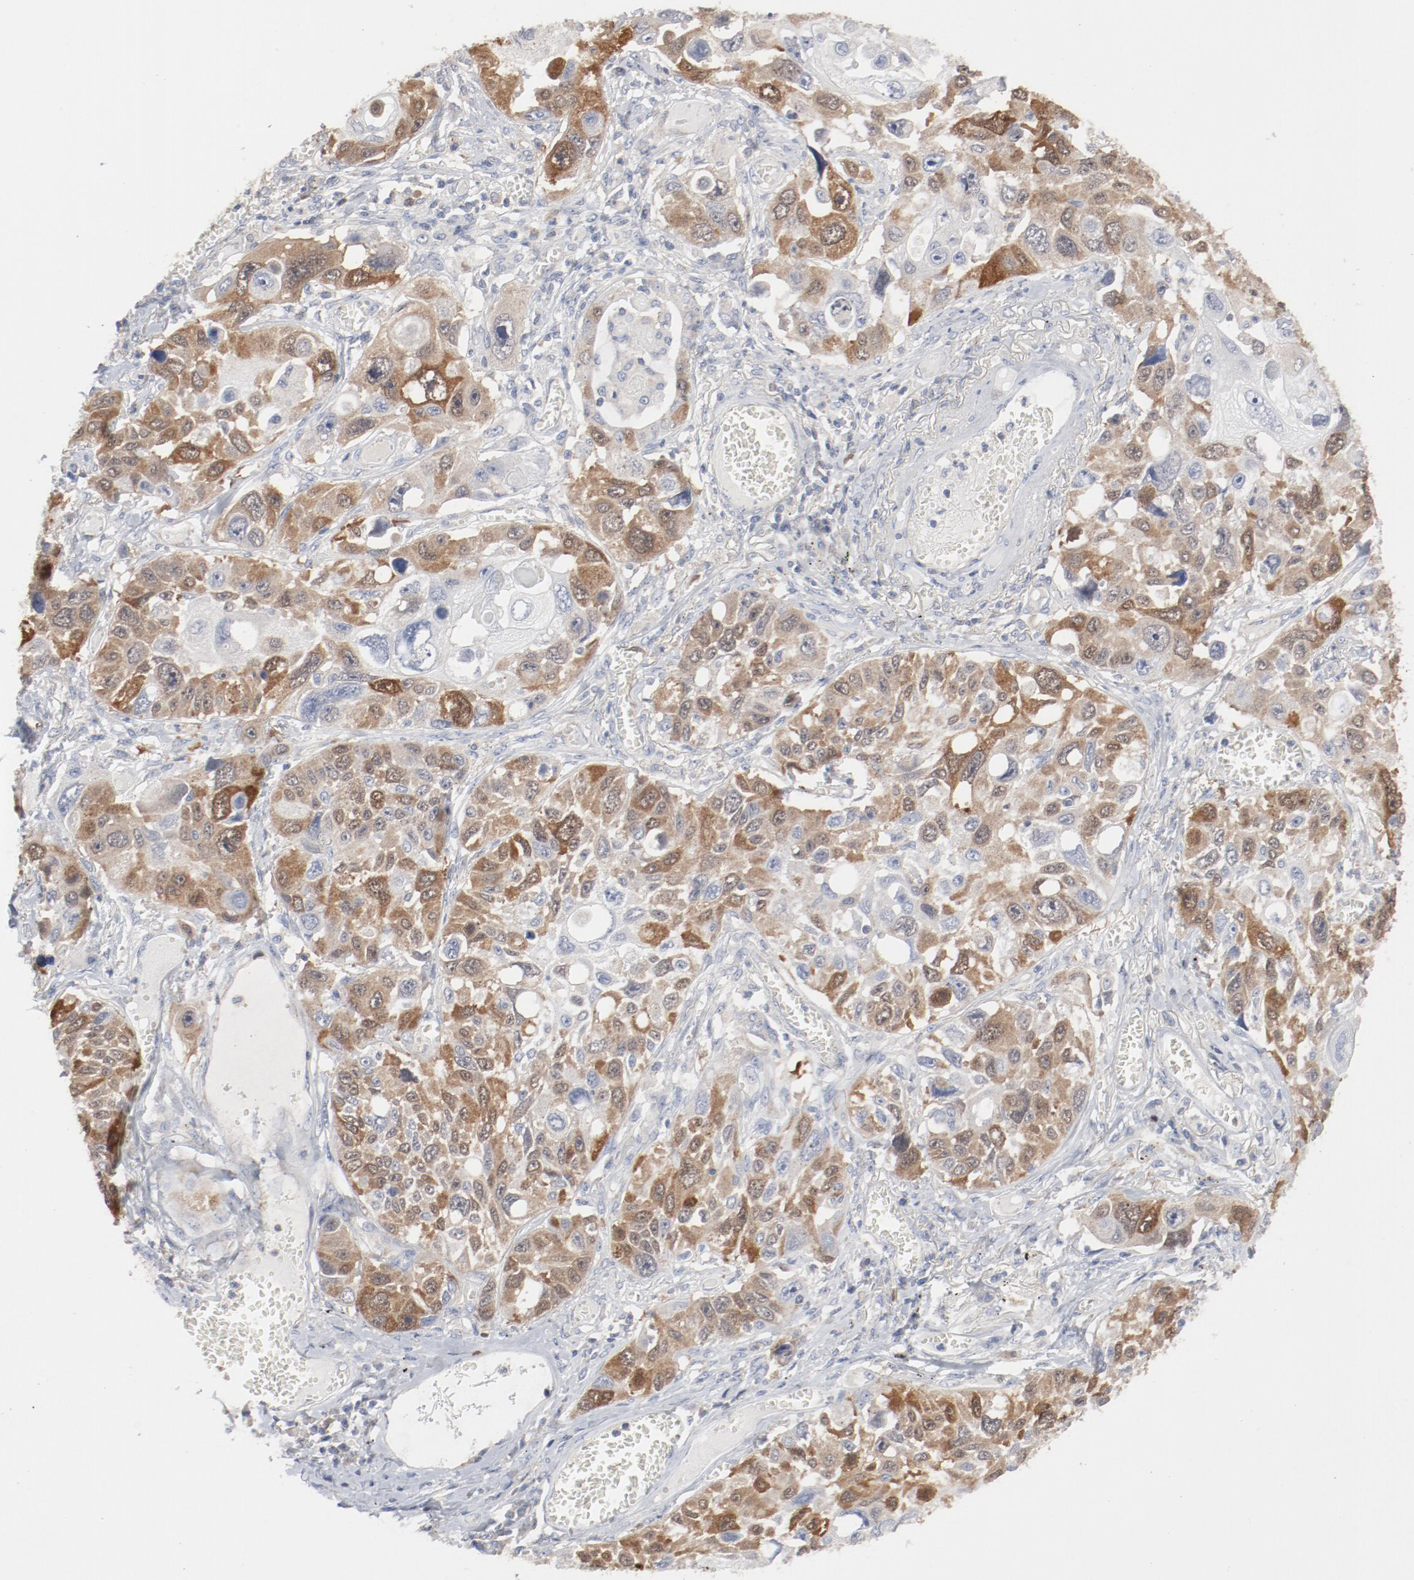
{"staining": {"intensity": "moderate", "quantity": ">75%", "location": "cytoplasmic/membranous,nuclear"}, "tissue": "lung cancer", "cell_type": "Tumor cells", "image_type": "cancer", "snomed": [{"axis": "morphology", "description": "Squamous cell carcinoma, NOS"}, {"axis": "topography", "description": "Lung"}], "caption": "Lung cancer stained with a protein marker shows moderate staining in tumor cells.", "gene": "CDK1", "patient": {"sex": "male", "age": 71}}